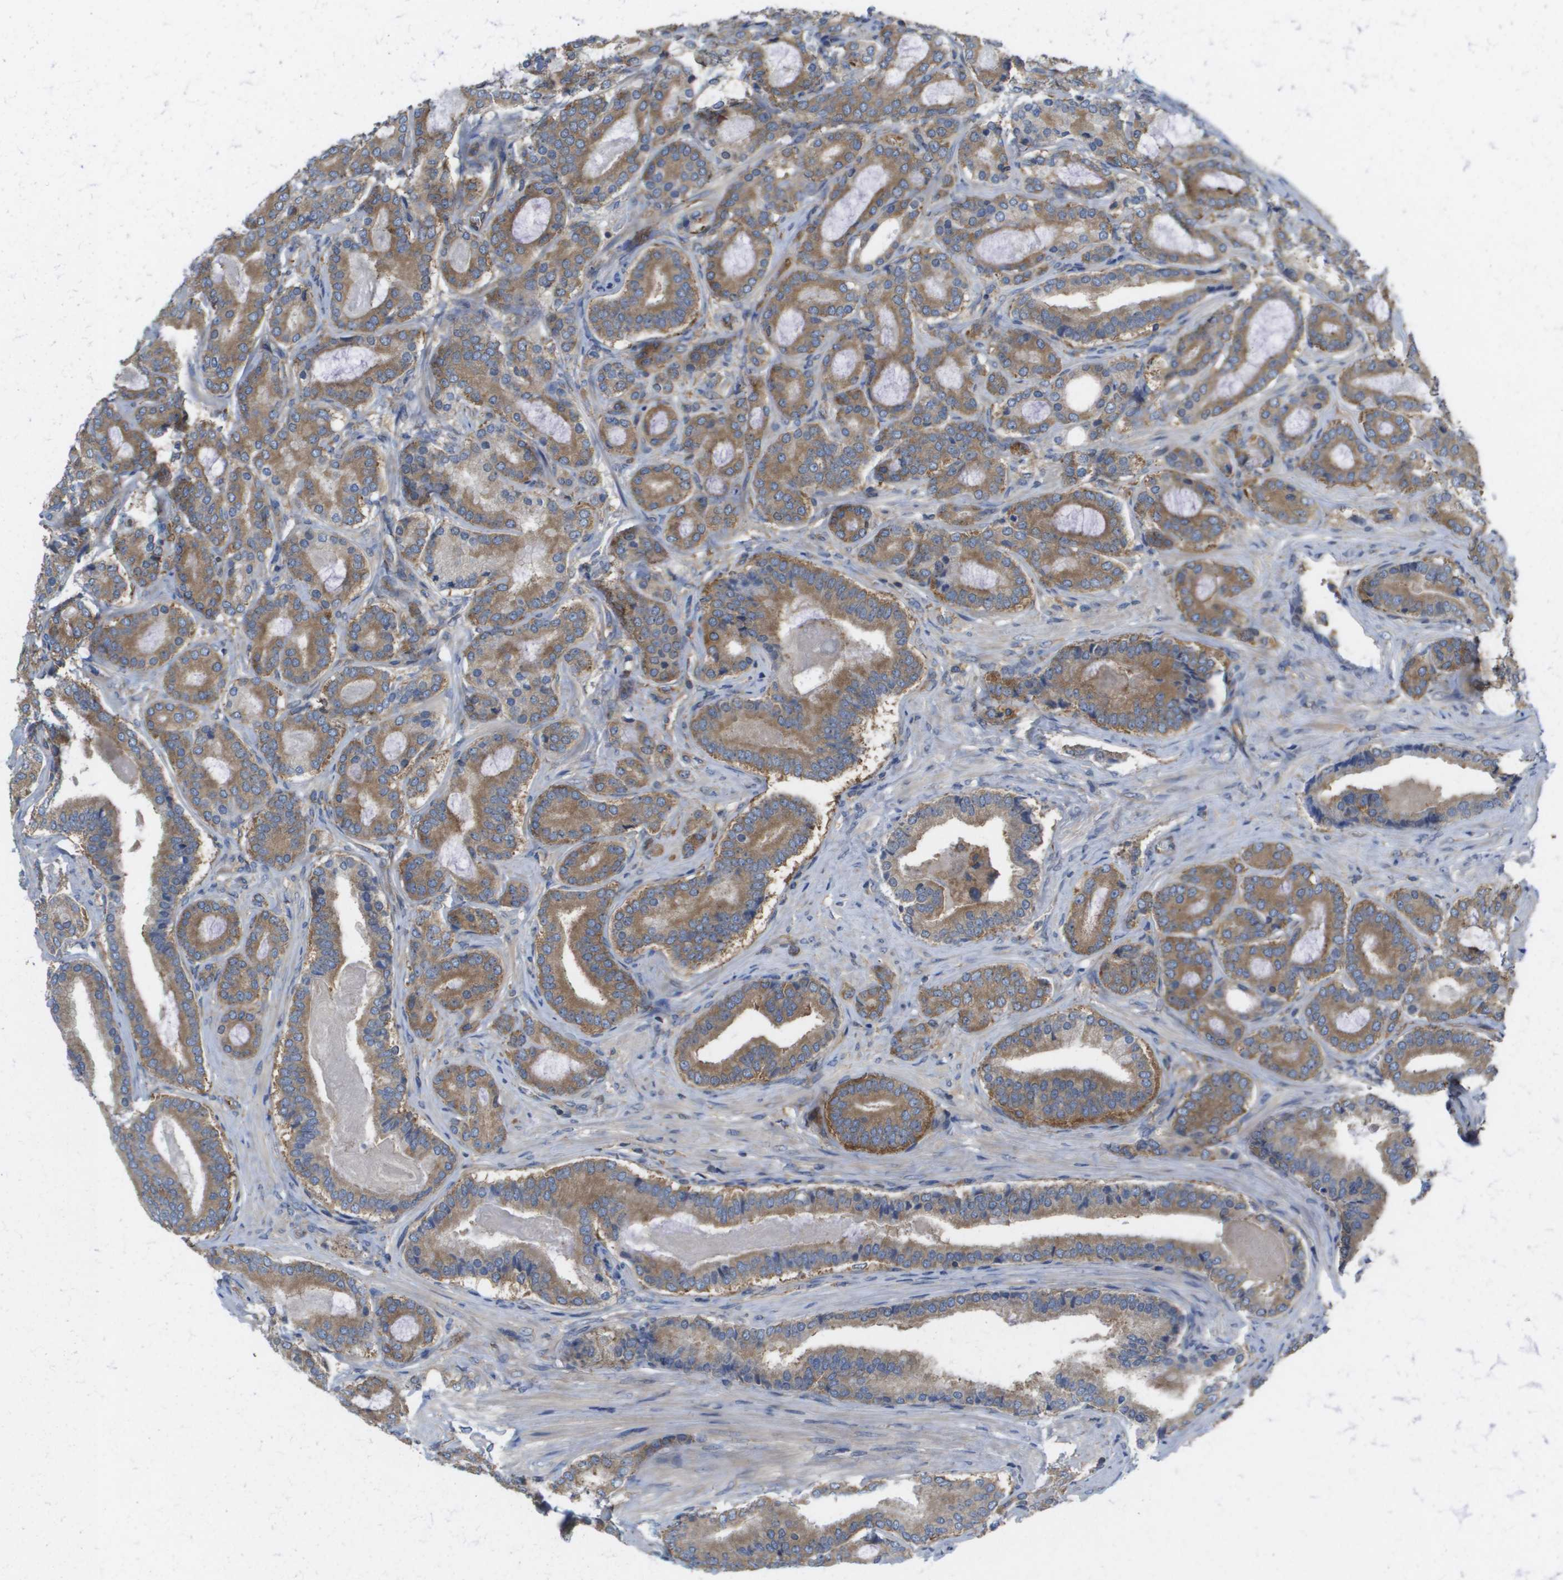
{"staining": {"intensity": "moderate", "quantity": ">75%", "location": "cytoplasmic/membranous"}, "tissue": "prostate cancer", "cell_type": "Tumor cells", "image_type": "cancer", "snomed": [{"axis": "morphology", "description": "Adenocarcinoma, High grade"}, {"axis": "topography", "description": "Prostate"}], "caption": "Protein expression analysis of prostate cancer (high-grade adenocarcinoma) shows moderate cytoplasmic/membranous expression in approximately >75% of tumor cells.", "gene": "EIF4G2", "patient": {"sex": "male", "age": 60}}